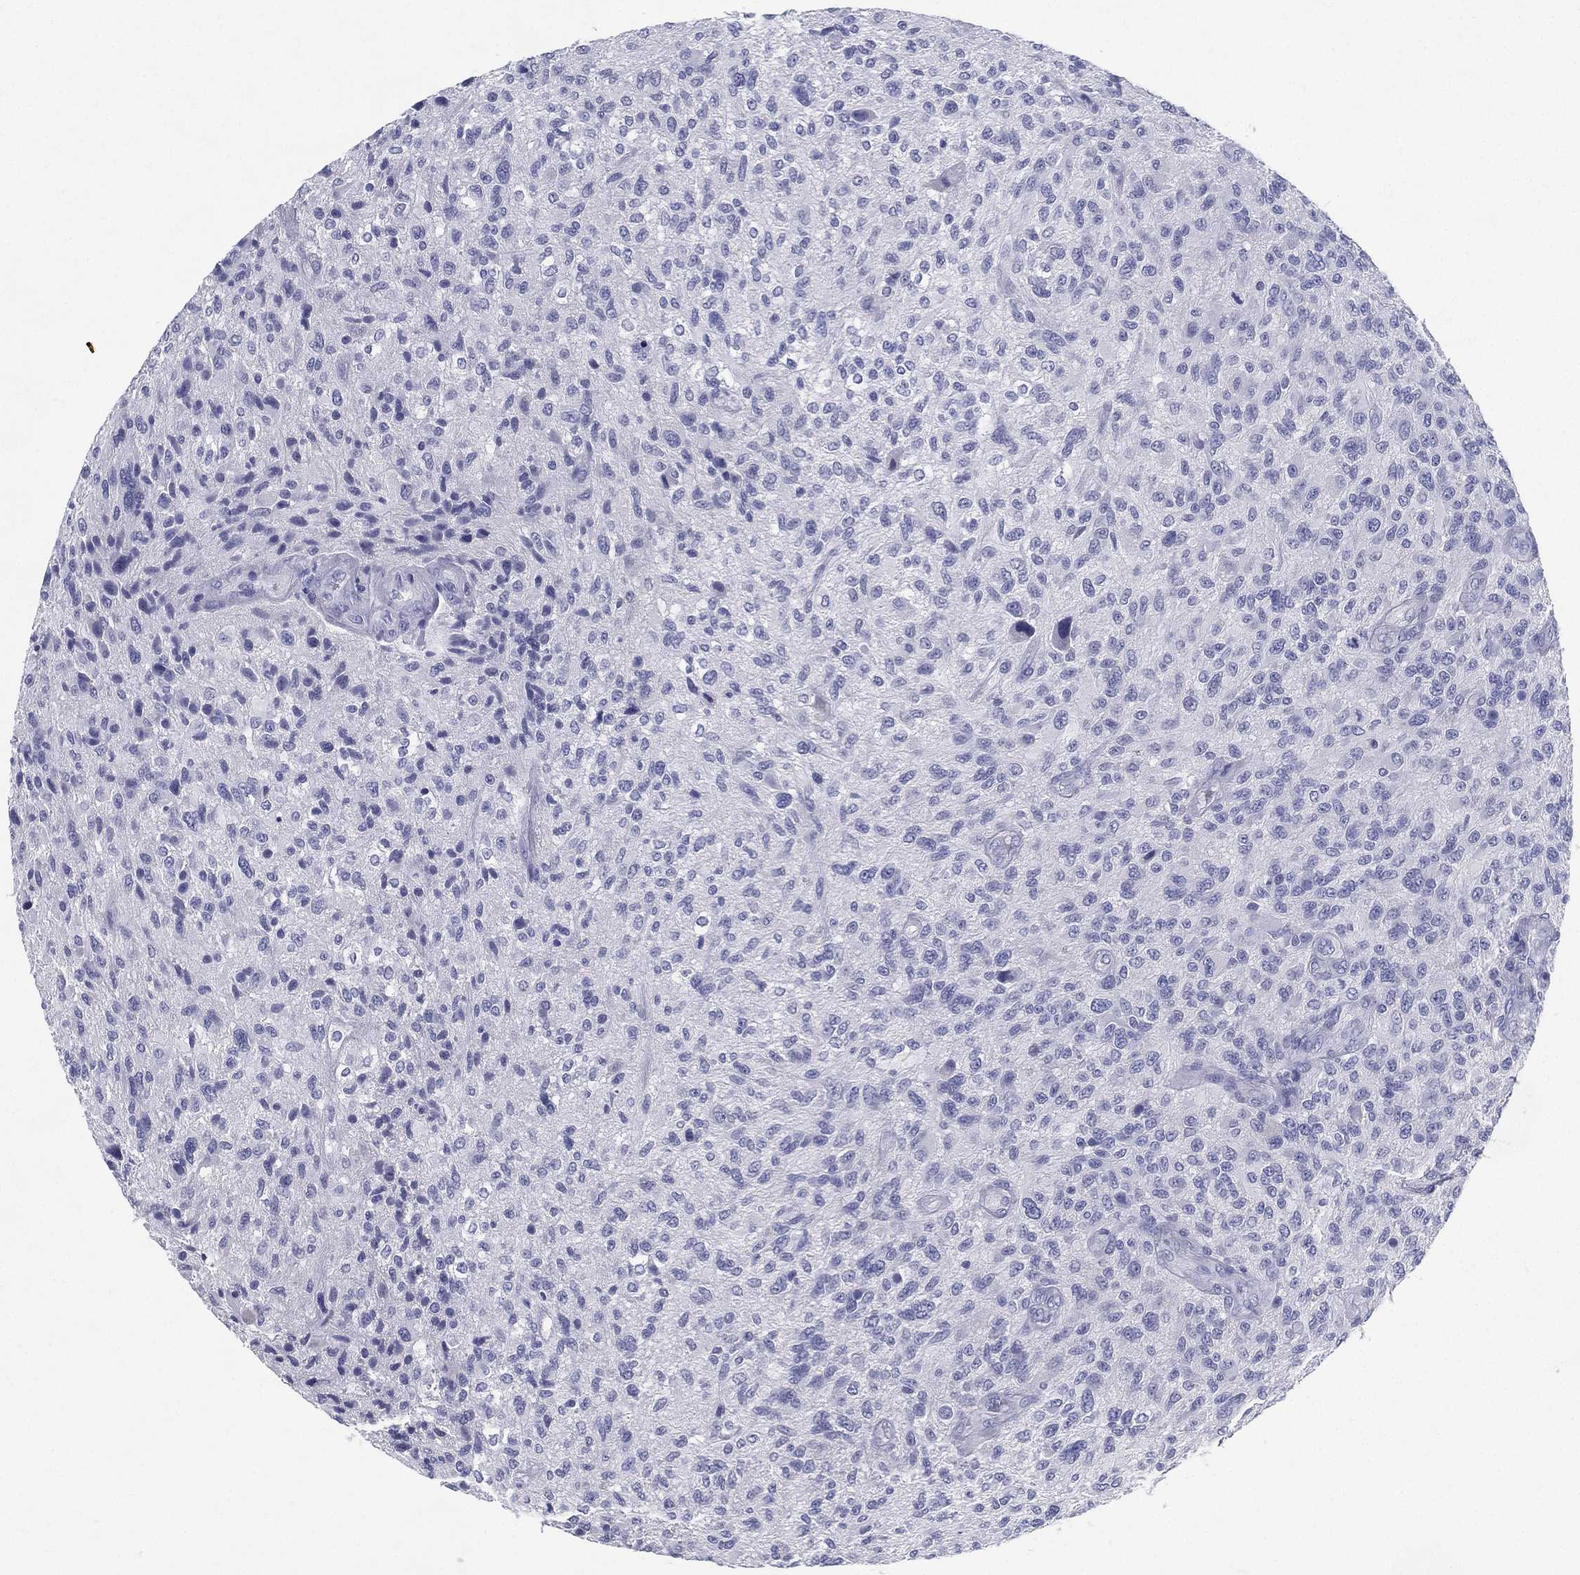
{"staining": {"intensity": "negative", "quantity": "none", "location": "none"}, "tissue": "glioma", "cell_type": "Tumor cells", "image_type": "cancer", "snomed": [{"axis": "morphology", "description": "Glioma, malignant, High grade"}, {"axis": "topography", "description": "Brain"}], "caption": "Image shows no protein positivity in tumor cells of malignant glioma (high-grade) tissue. Nuclei are stained in blue.", "gene": "RGS13", "patient": {"sex": "male", "age": 47}}